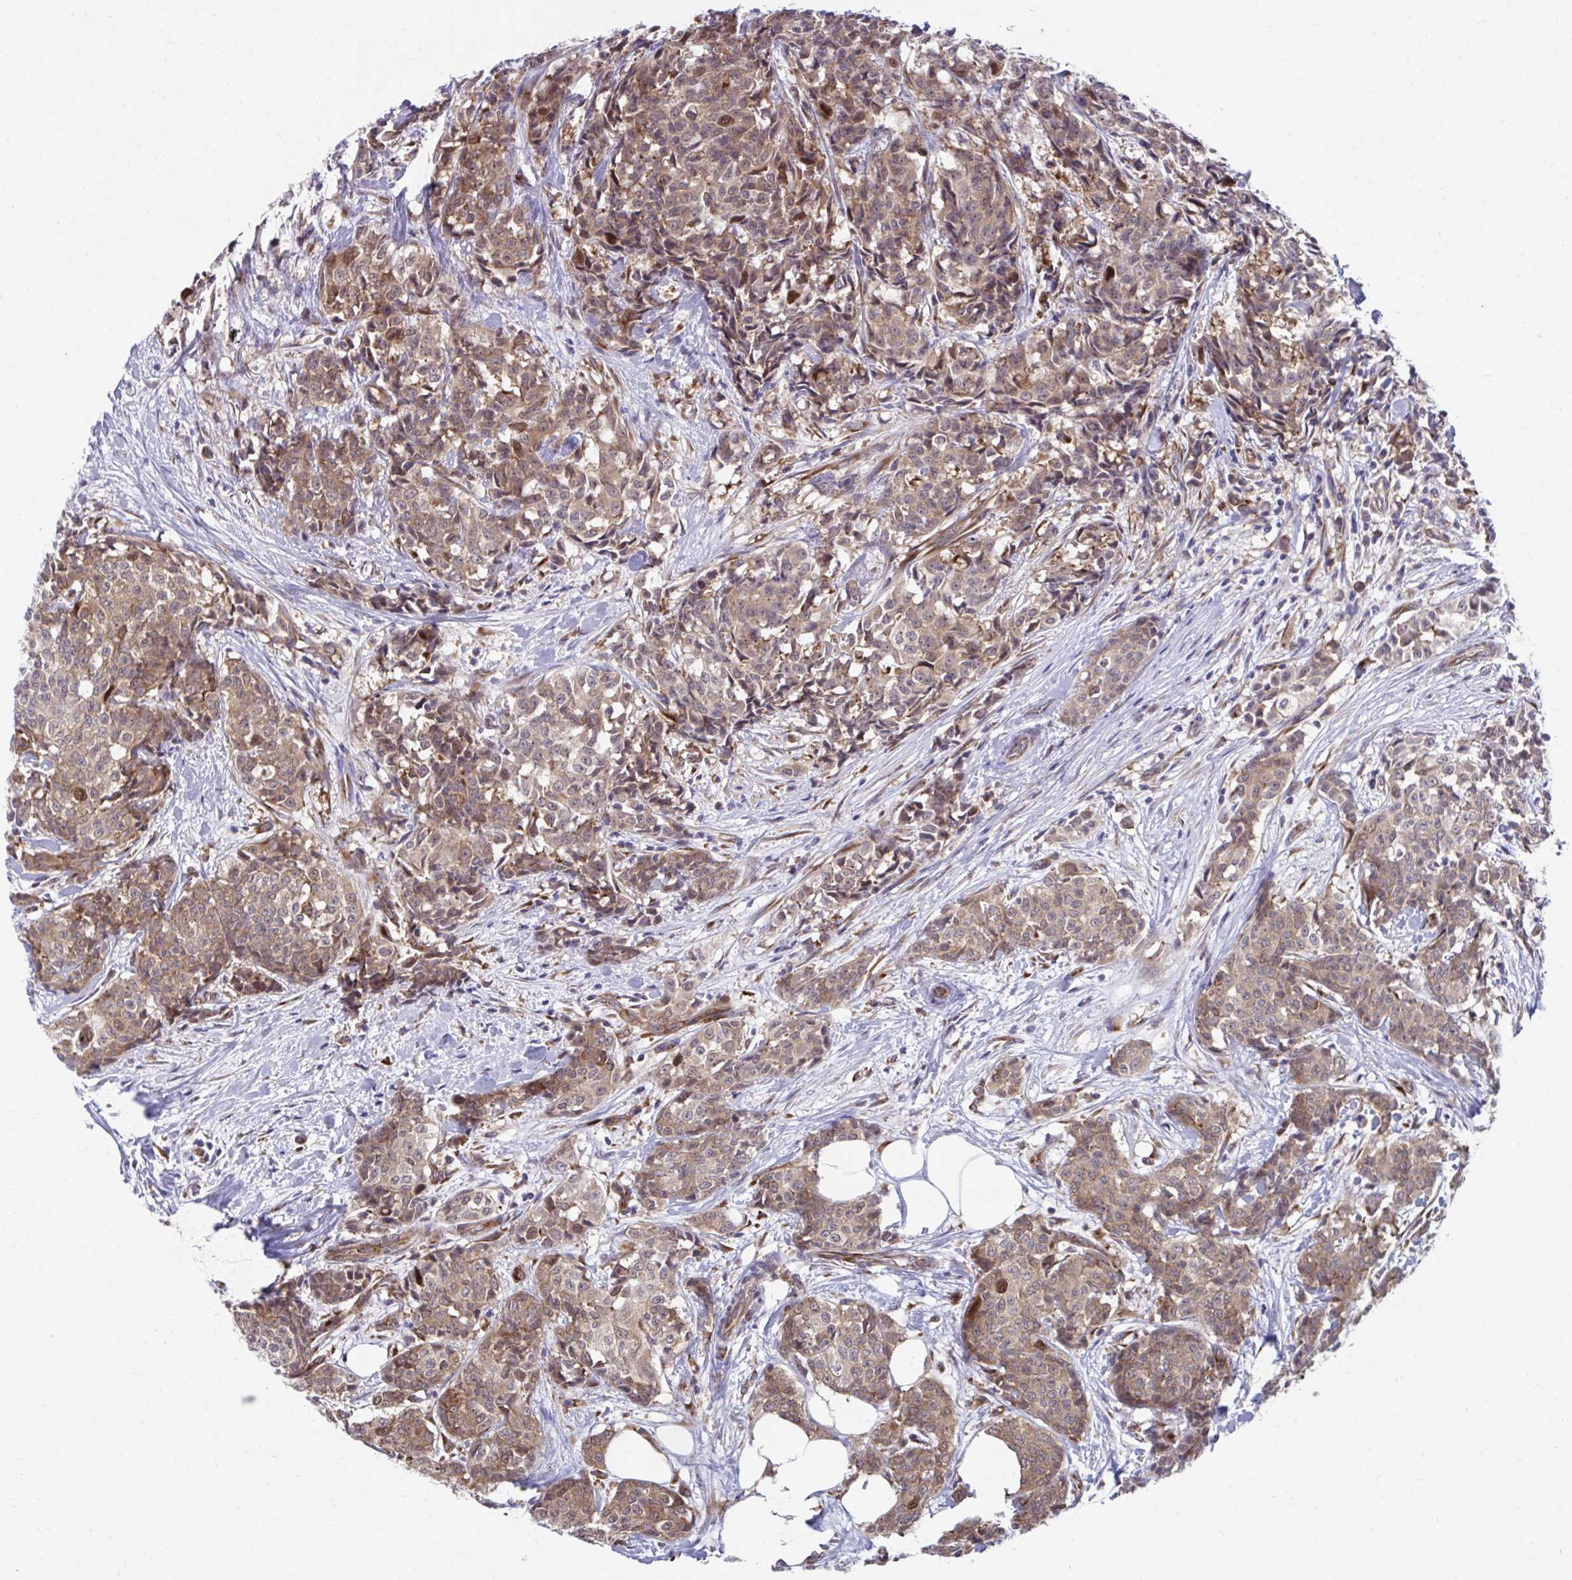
{"staining": {"intensity": "moderate", "quantity": ">75%", "location": "cytoplasmic/membranous"}, "tissue": "breast cancer", "cell_type": "Tumor cells", "image_type": "cancer", "snomed": [{"axis": "morphology", "description": "Duct carcinoma"}, {"axis": "topography", "description": "Breast"}], "caption": "Infiltrating ductal carcinoma (breast) stained with a brown dye displays moderate cytoplasmic/membranous positive staining in about >75% of tumor cells.", "gene": "SELENON", "patient": {"sex": "female", "age": 91}}